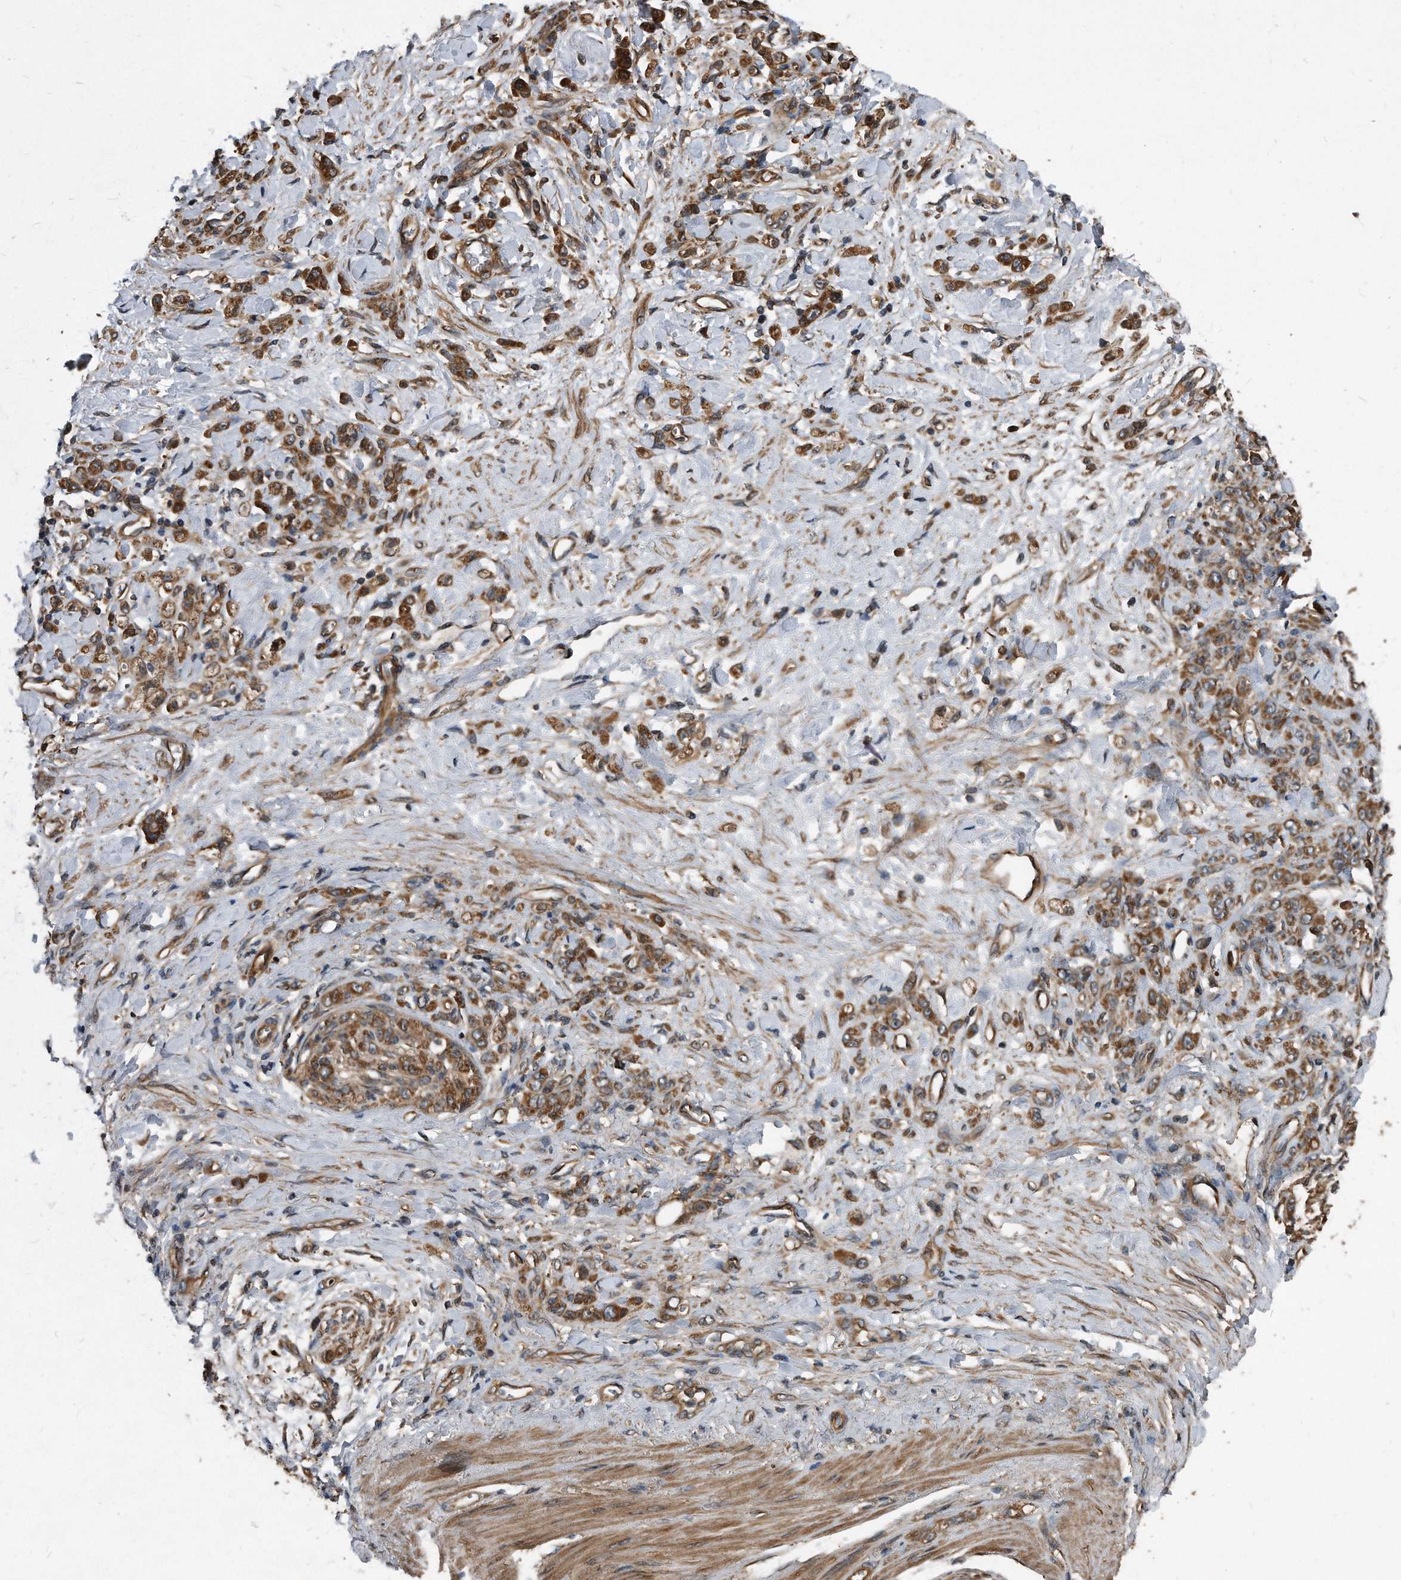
{"staining": {"intensity": "strong", "quantity": ">75%", "location": "cytoplasmic/membranous"}, "tissue": "stomach cancer", "cell_type": "Tumor cells", "image_type": "cancer", "snomed": [{"axis": "morphology", "description": "Normal tissue, NOS"}, {"axis": "morphology", "description": "Adenocarcinoma, NOS"}, {"axis": "topography", "description": "Stomach"}], "caption": "Stomach adenocarcinoma tissue shows strong cytoplasmic/membranous staining in about >75% of tumor cells, visualized by immunohistochemistry. (brown staining indicates protein expression, while blue staining denotes nuclei).", "gene": "FAM136A", "patient": {"sex": "male", "age": 82}}